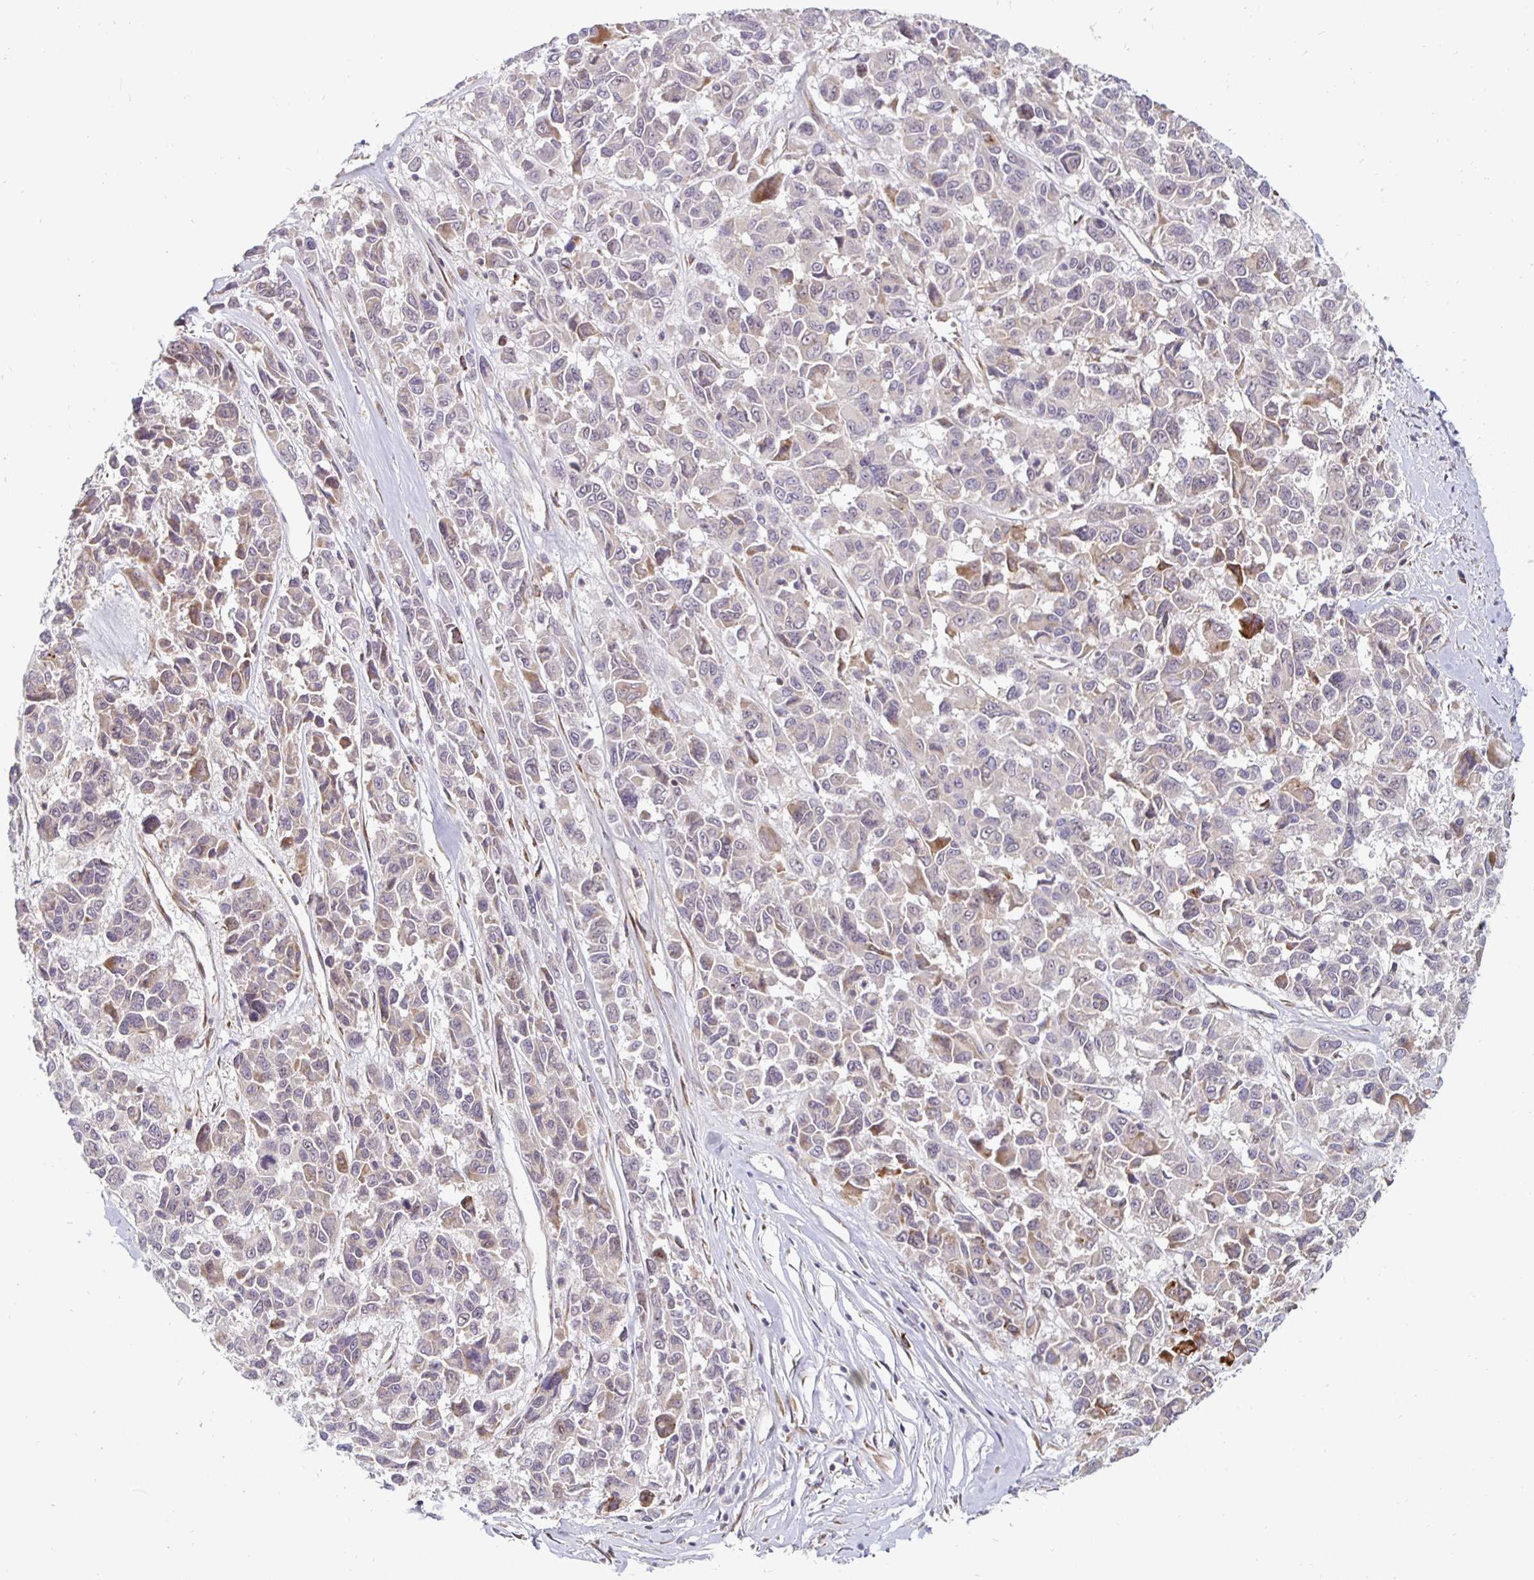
{"staining": {"intensity": "weak", "quantity": "<25%", "location": "cytoplasmic/membranous,nuclear"}, "tissue": "melanoma", "cell_type": "Tumor cells", "image_type": "cancer", "snomed": [{"axis": "morphology", "description": "Malignant melanoma, NOS"}, {"axis": "topography", "description": "Skin"}], "caption": "The micrograph reveals no significant expression in tumor cells of malignant melanoma.", "gene": "MRPL28", "patient": {"sex": "female", "age": 66}}